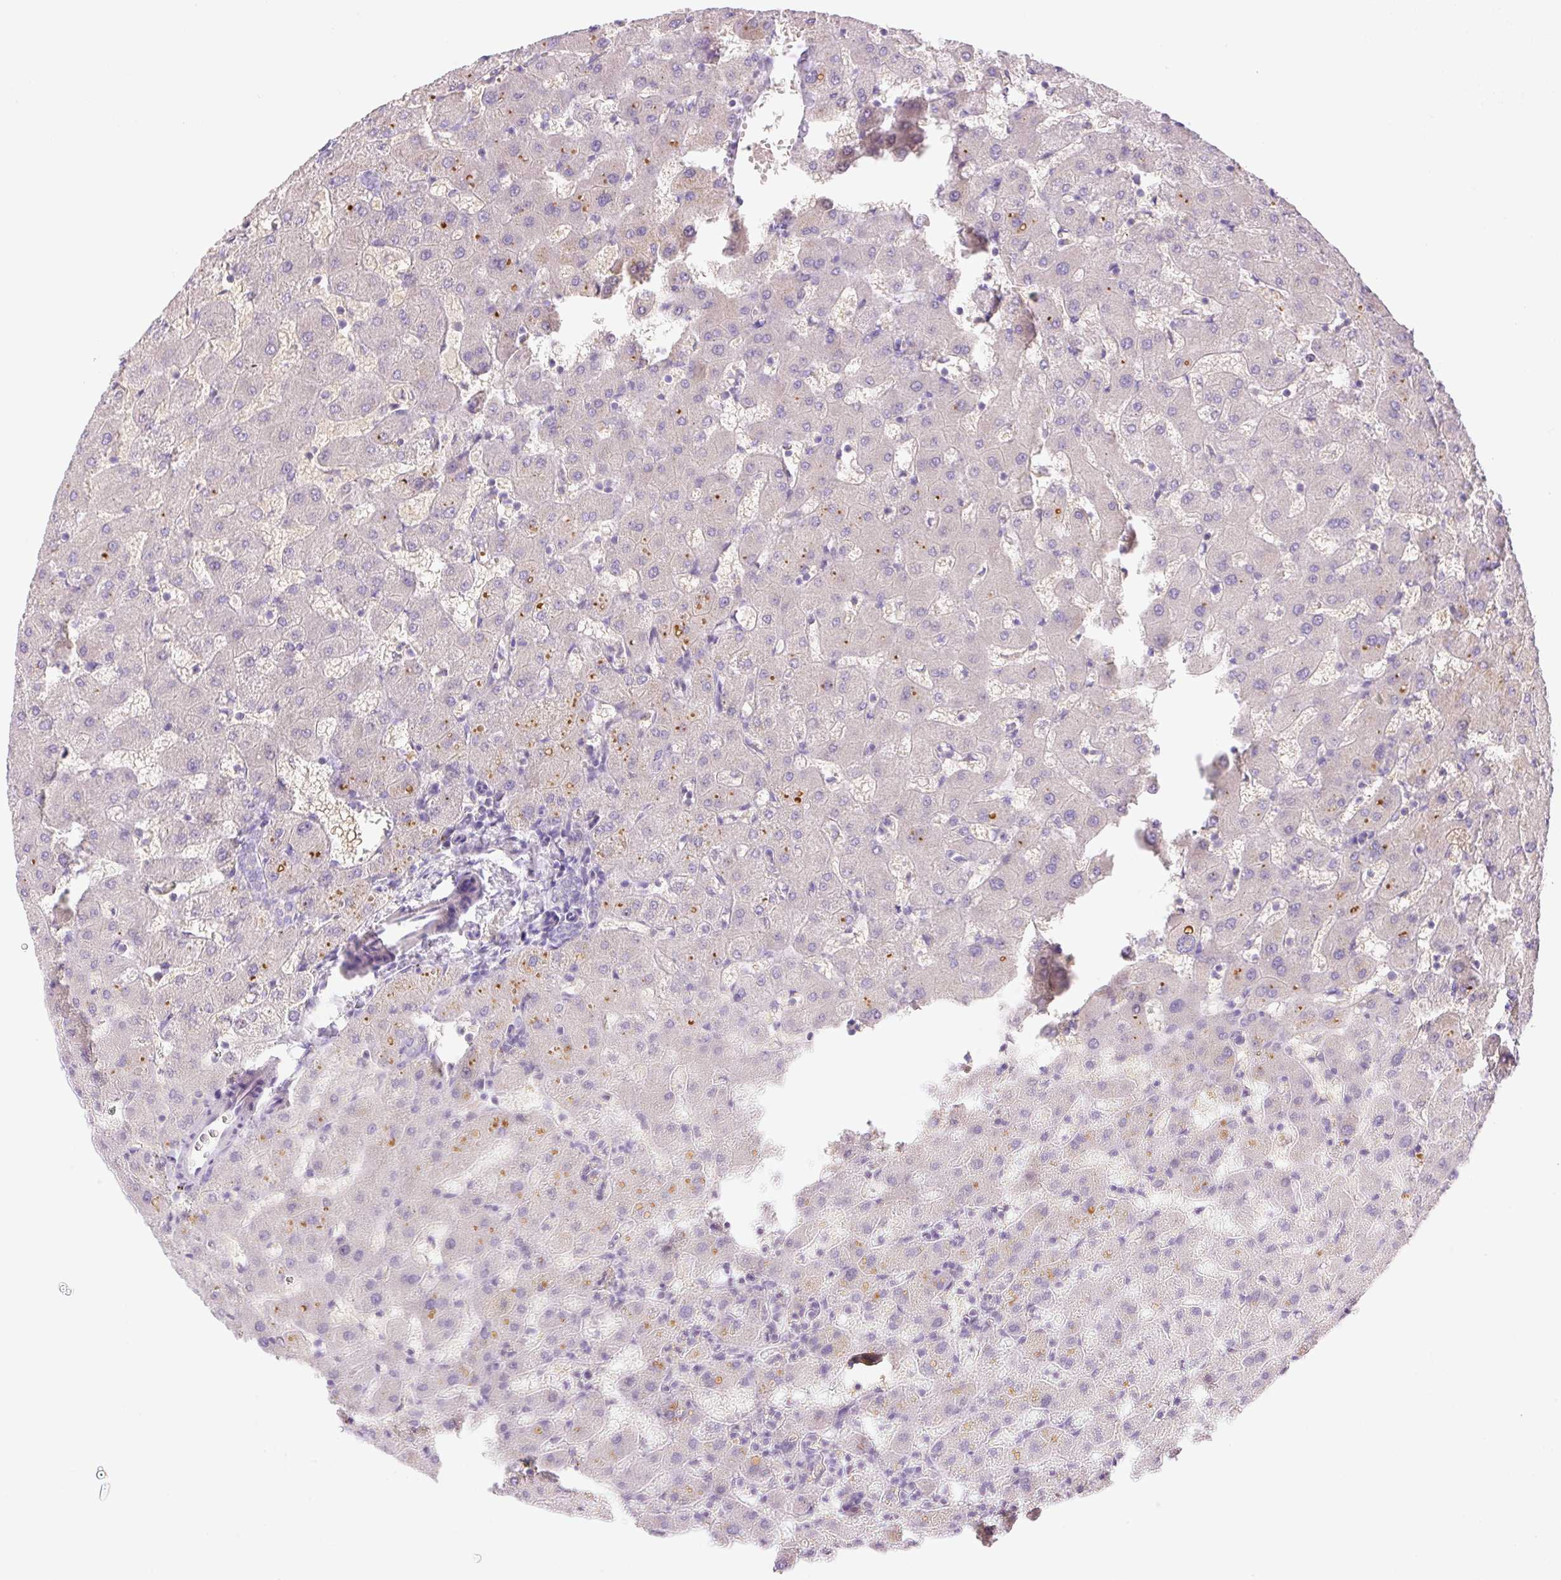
{"staining": {"intensity": "negative", "quantity": "none", "location": "none"}, "tissue": "liver", "cell_type": "Cholangiocytes", "image_type": "normal", "snomed": [{"axis": "morphology", "description": "Normal tissue, NOS"}, {"axis": "topography", "description": "Liver"}], "caption": "The immunohistochemistry (IHC) image has no significant staining in cholangiocytes of liver.", "gene": "DENND5A", "patient": {"sex": "female", "age": 63}}